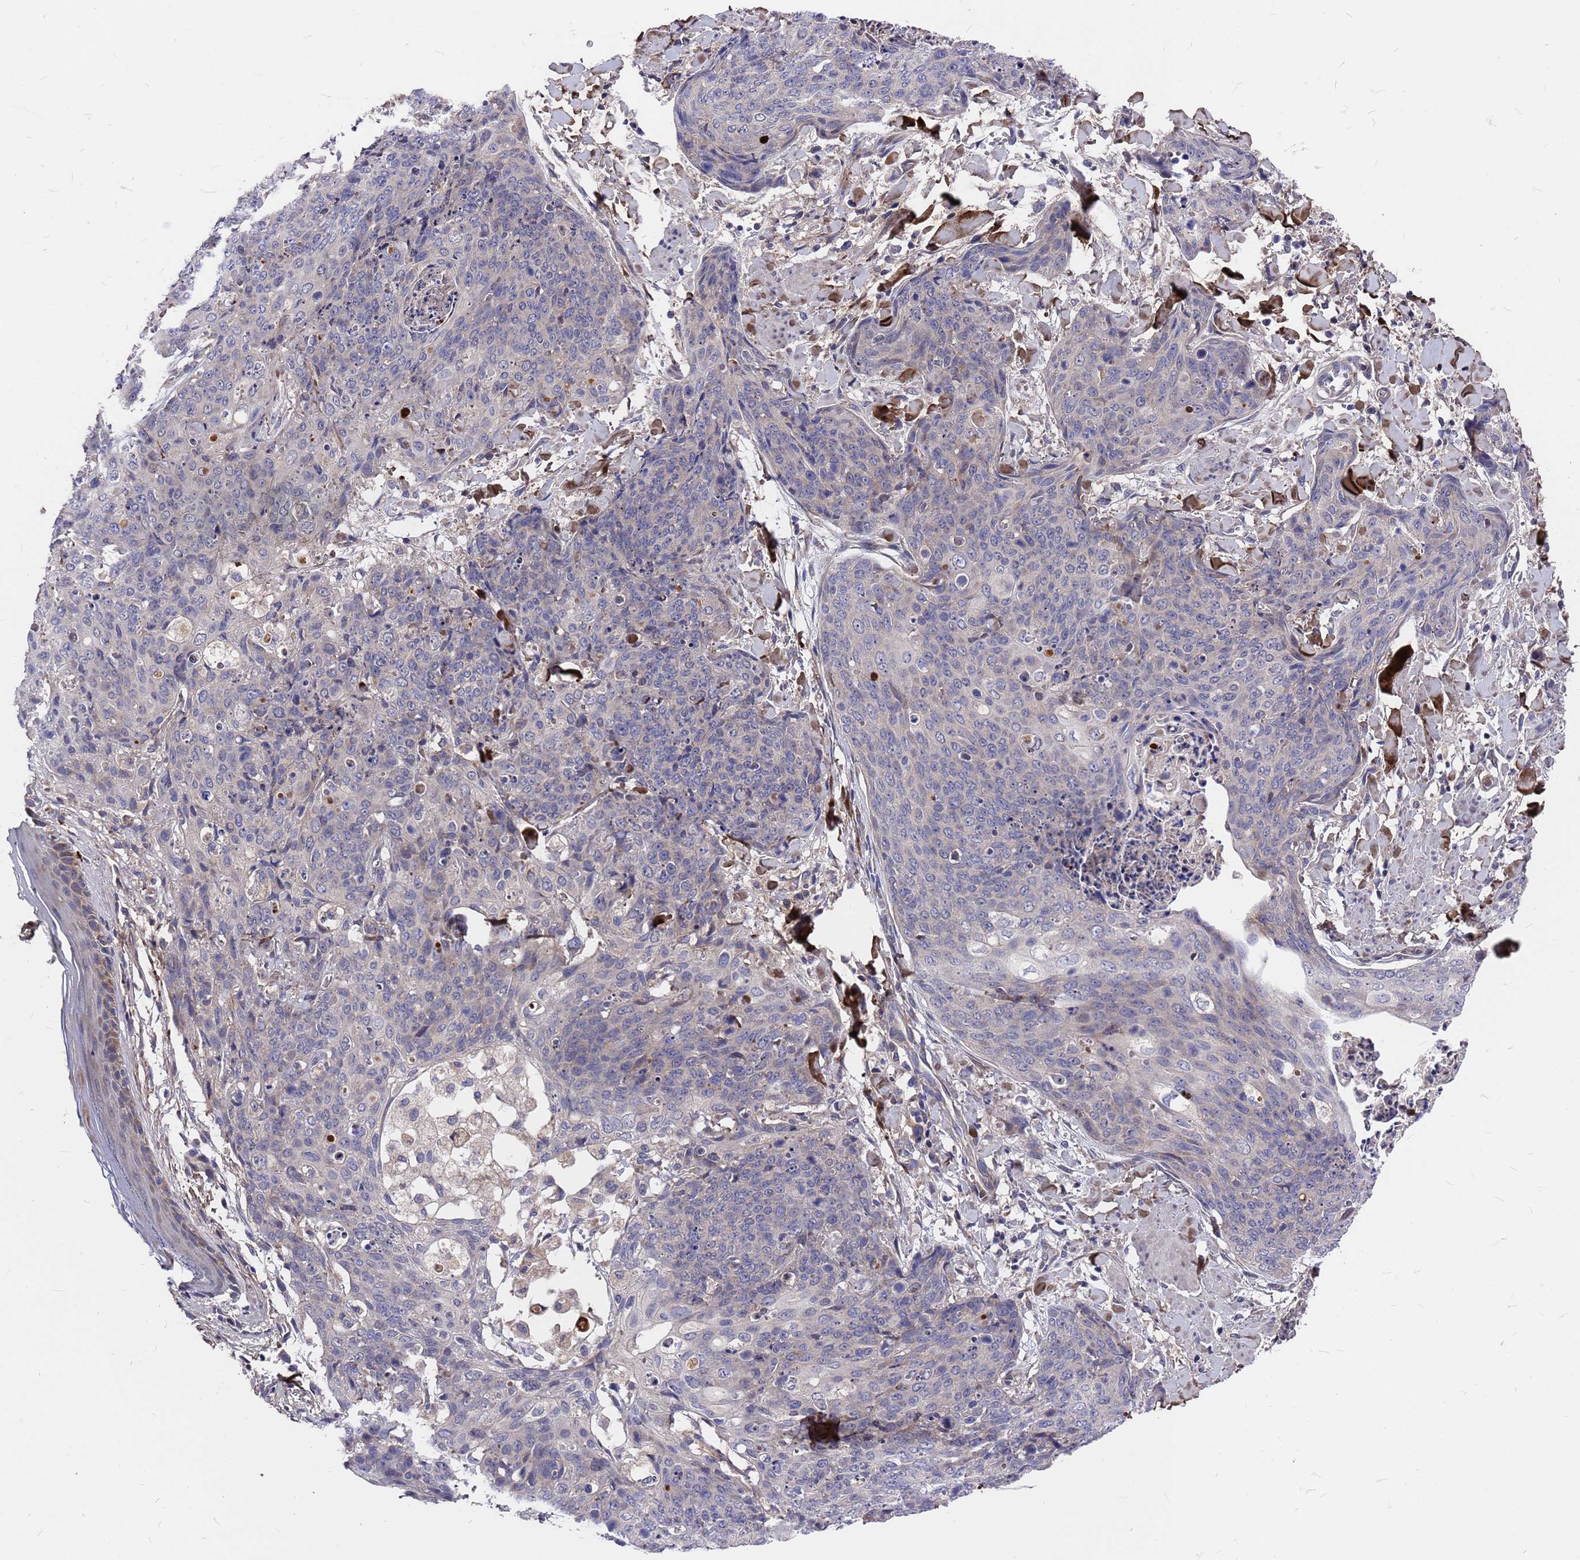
{"staining": {"intensity": "negative", "quantity": "none", "location": "none"}, "tissue": "skin cancer", "cell_type": "Tumor cells", "image_type": "cancer", "snomed": [{"axis": "morphology", "description": "Squamous cell carcinoma, NOS"}, {"axis": "topography", "description": "Skin"}, {"axis": "topography", "description": "Vulva"}], "caption": "Protein analysis of skin cancer (squamous cell carcinoma) shows no significant expression in tumor cells.", "gene": "ZNF717", "patient": {"sex": "female", "age": 85}}